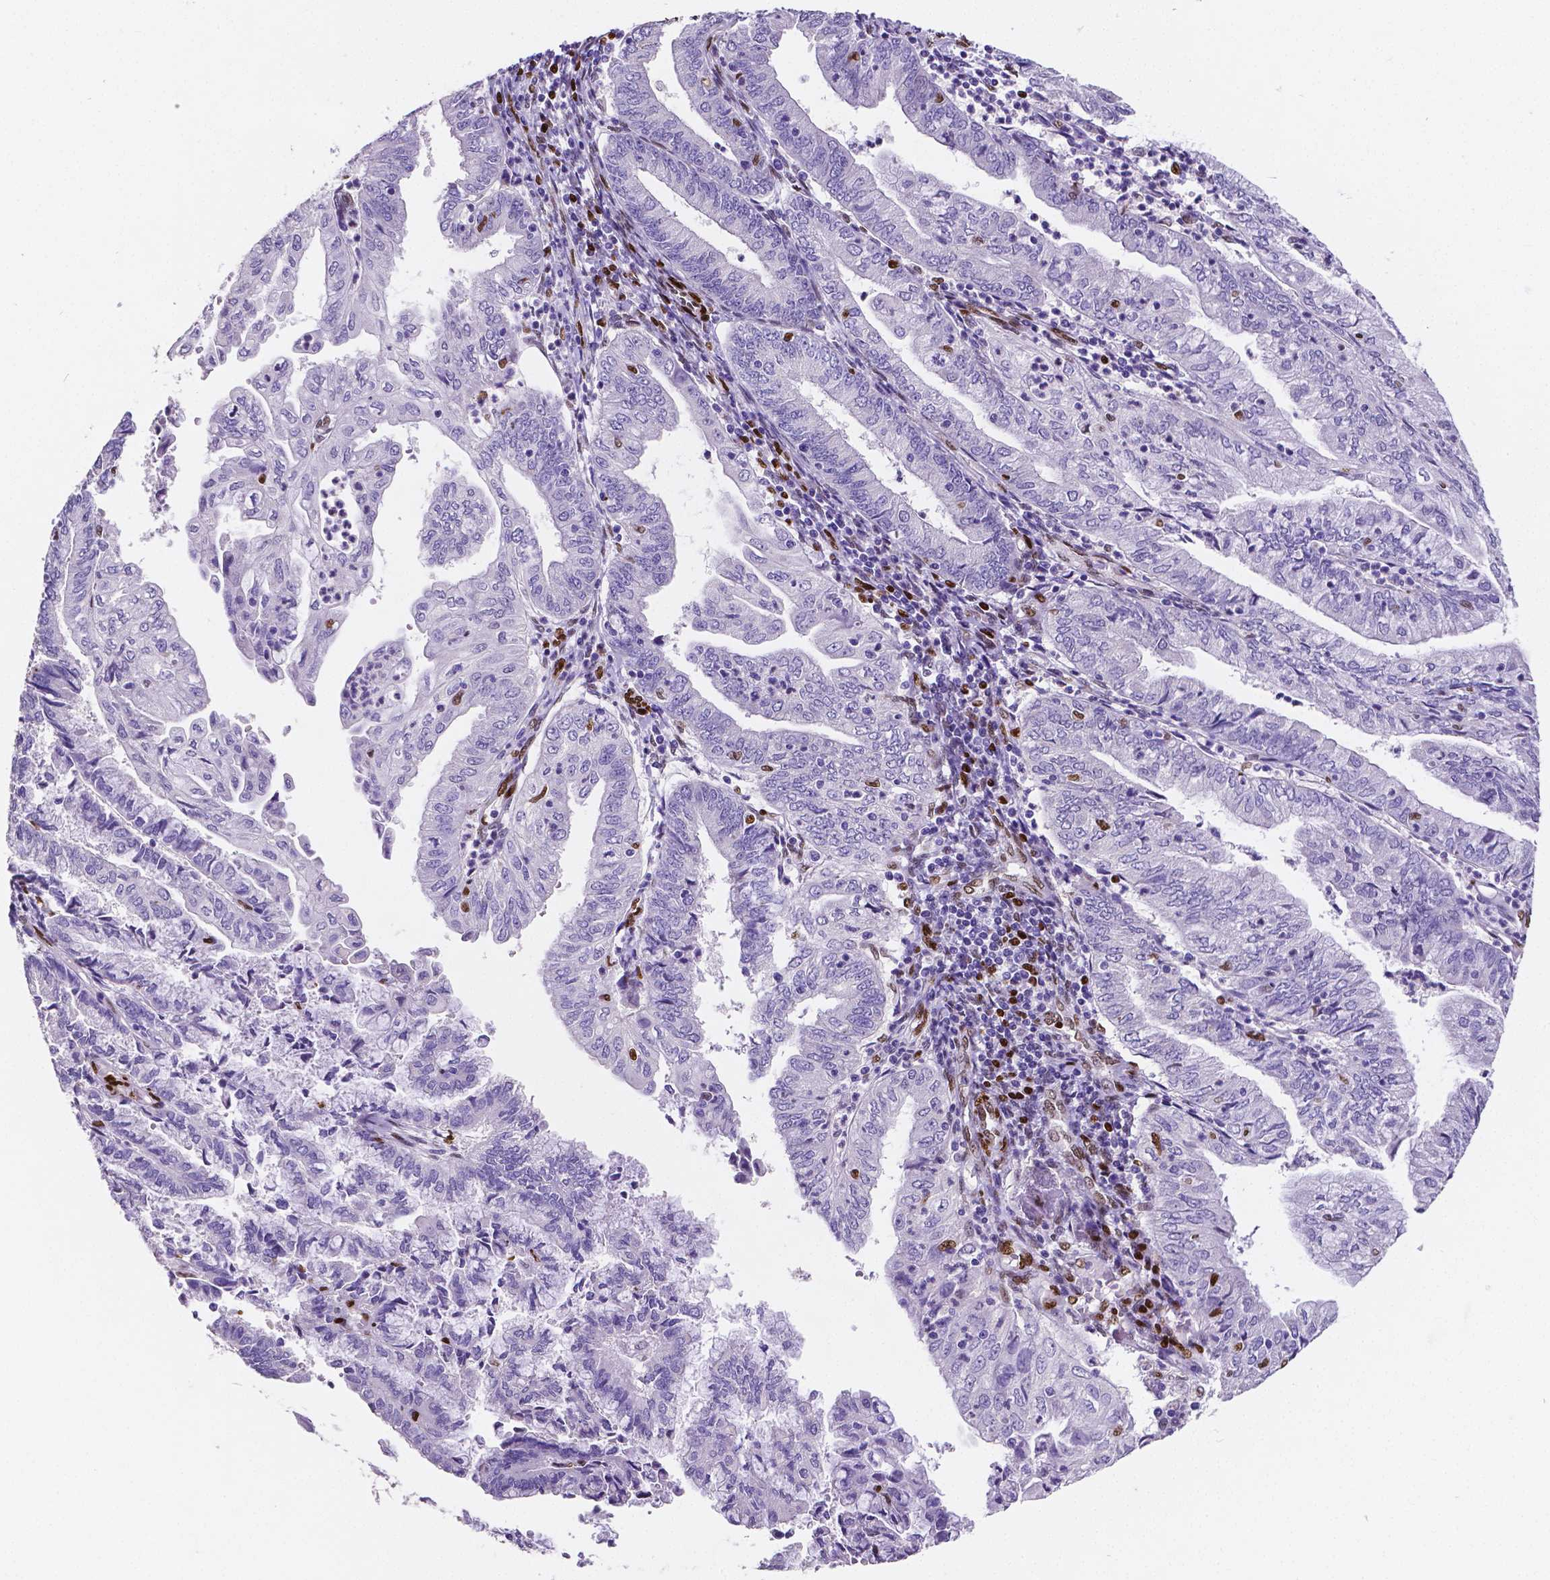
{"staining": {"intensity": "negative", "quantity": "none", "location": "none"}, "tissue": "endometrial cancer", "cell_type": "Tumor cells", "image_type": "cancer", "snomed": [{"axis": "morphology", "description": "Adenocarcinoma, NOS"}, {"axis": "topography", "description": "Endometrium"}], "caption": "This is a photomicrograph of immunohistochemistry staining of adenocarcinoma (endometrial), which shows no staining in tumor cells.", "gene": "MEF2C", "patient": {"sex": "female", "age": 55}}